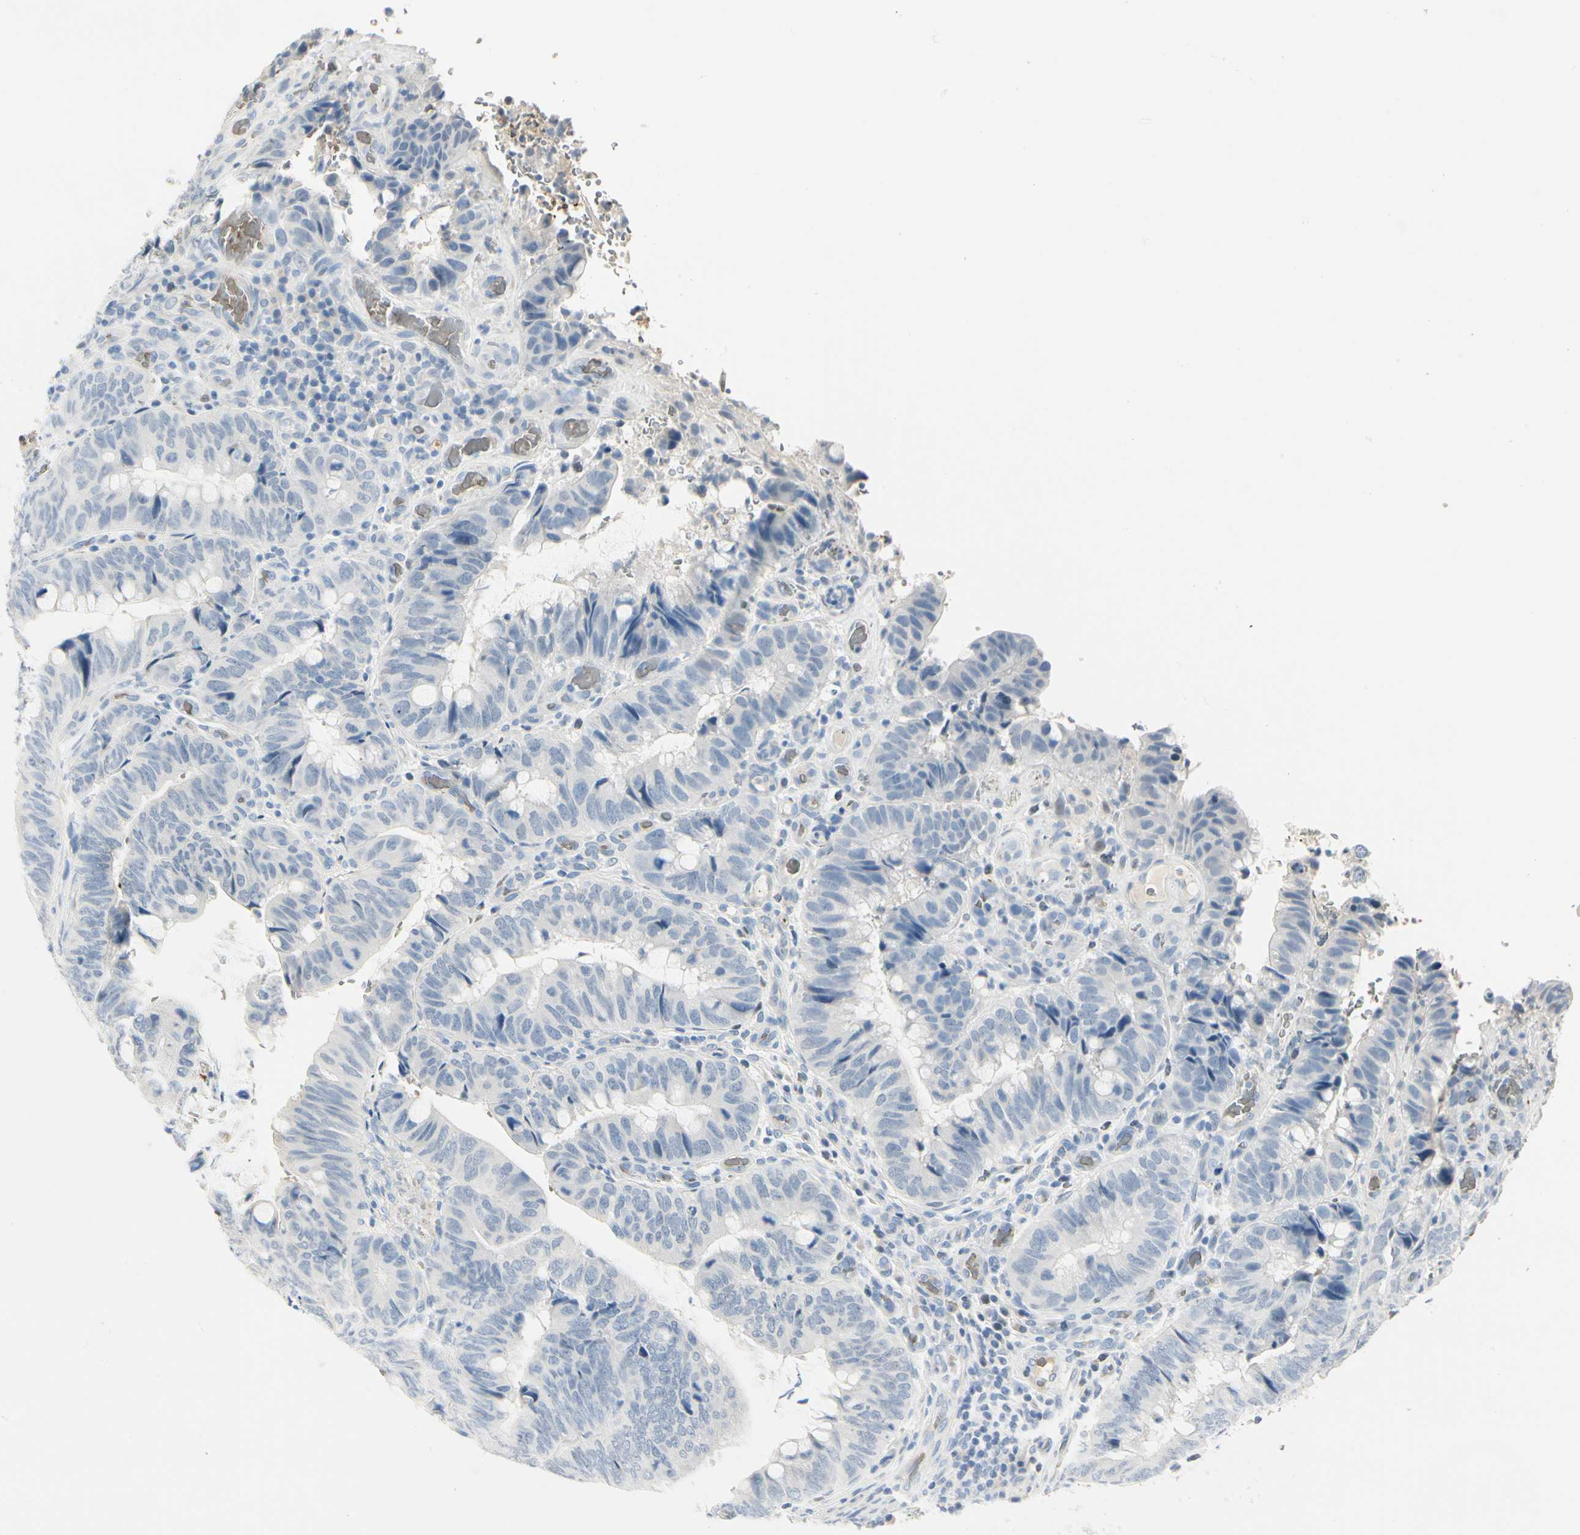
{"staining": {"intensity": "negative", "quantity": "none", "location": "none"}, "tissue": "colorectal cancer", "cell_type": "Tumor cells", "image_type": "cancer", "snomed": [{"axis": "morphology", "description": "Normal tissue, NOS"}, {"axis": "morphology", "description": "Adenocarcinoma, NOS"}, {"axis": "topography", "description": "Rectum"}, {"axis": "topography", "description": "Peripheral nerve tissue"}], "caption": "Colorectal adenocarcinoma was stained to show a protein in brown. There is no significant positivity in tumor cells.", "gene": "CA1", "patient": {"sex": "male", "age": 92}}